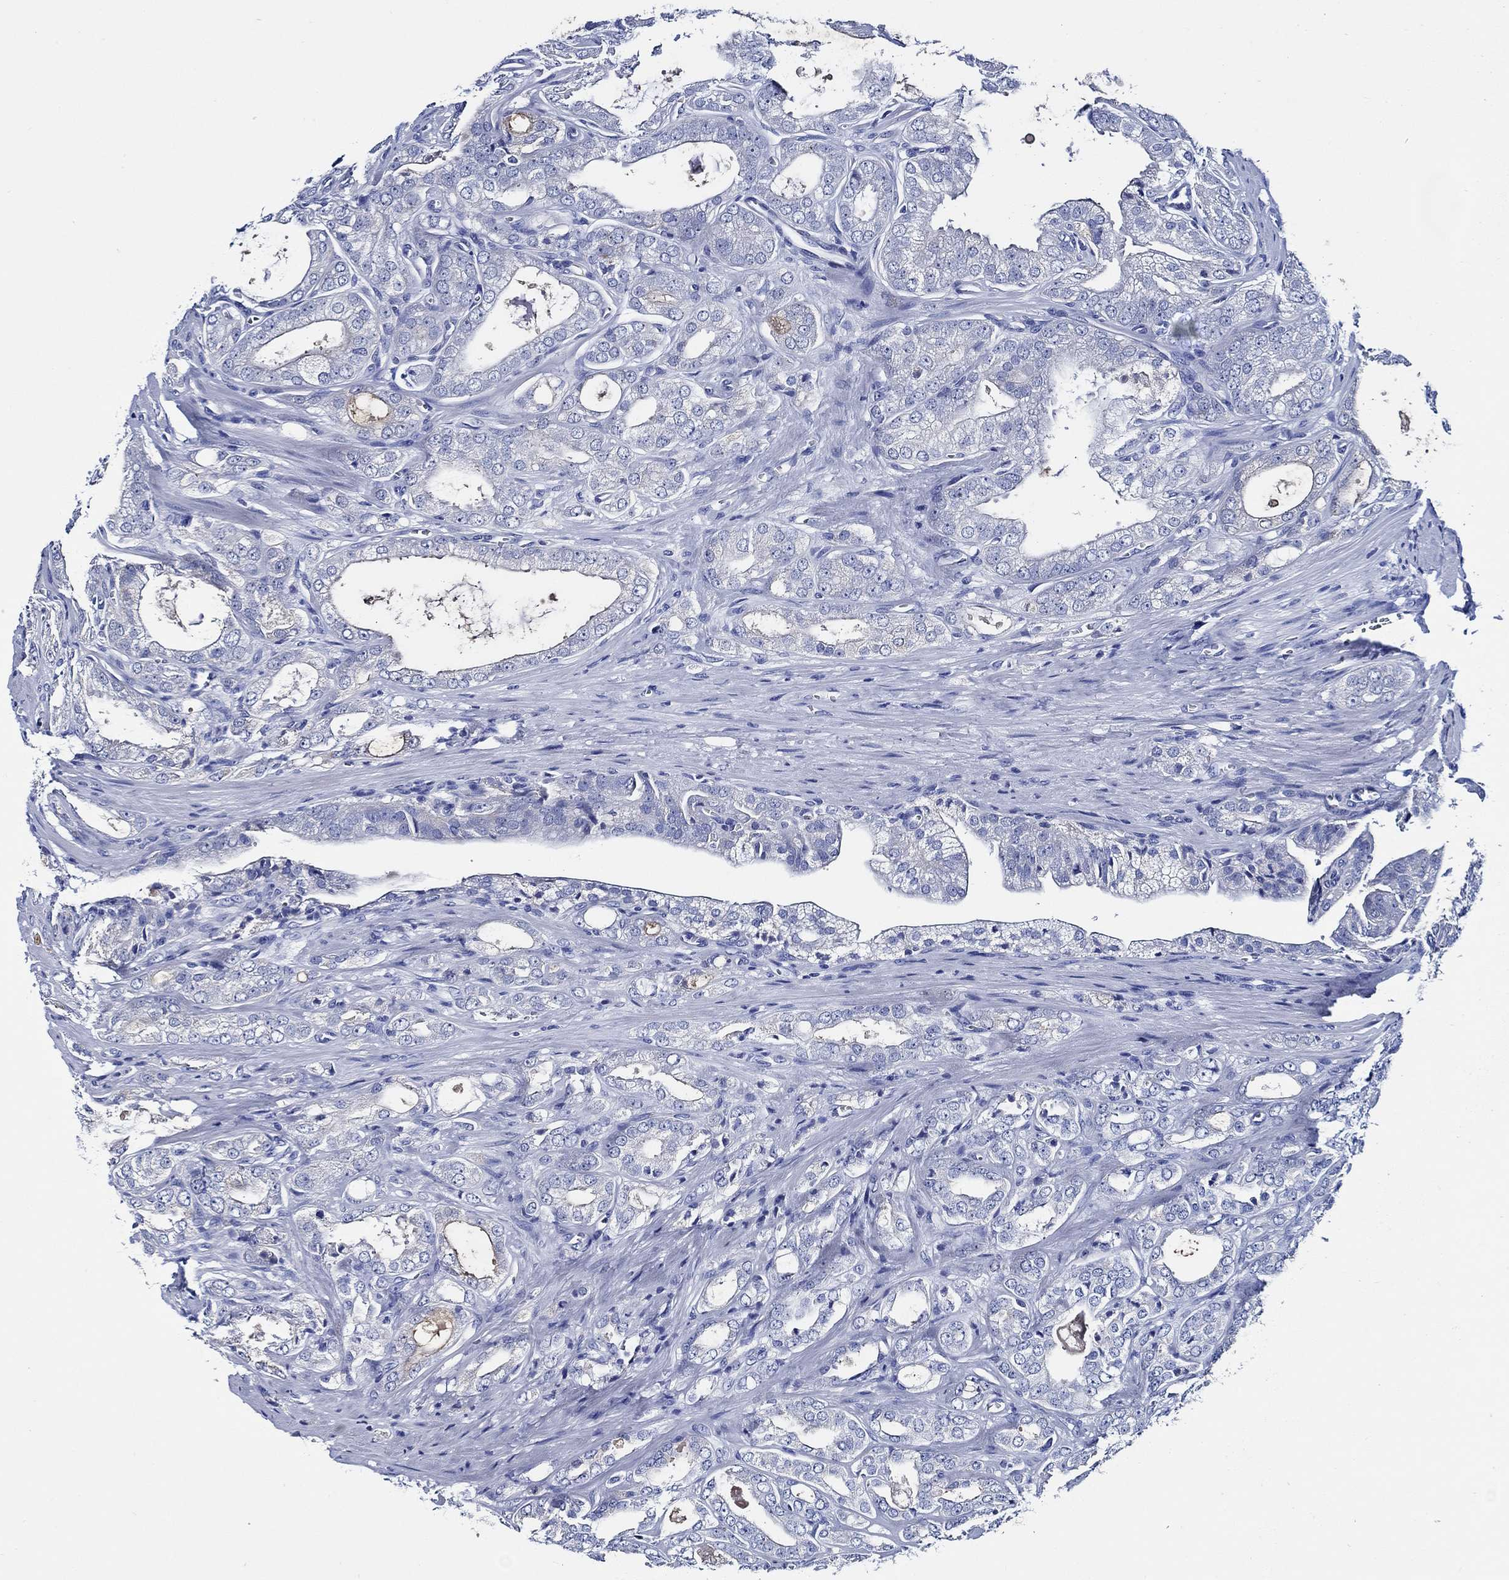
{"staining": {"intensity": "negative", "quantity": "none", "location": "none"}, "tissue": "prostate cancer", "cell_type": "Tumor cells", "image_type": "cancer", "snomed": [{"axis": "morphology", "description": "Adenocarcinoma, NOS"}, {"axis": "morphology", "description": "Adenocarcinoma, High grade"}, {"axis": "topography", "description": "Prostate"}], "caption": "Image shows no protein staining in tumor cells of adenocarcinoma (prostate) tissue. Nuclei are stained in blue.", "gene": "WDR62", "patient": {"sex": "male", "age": 70}}